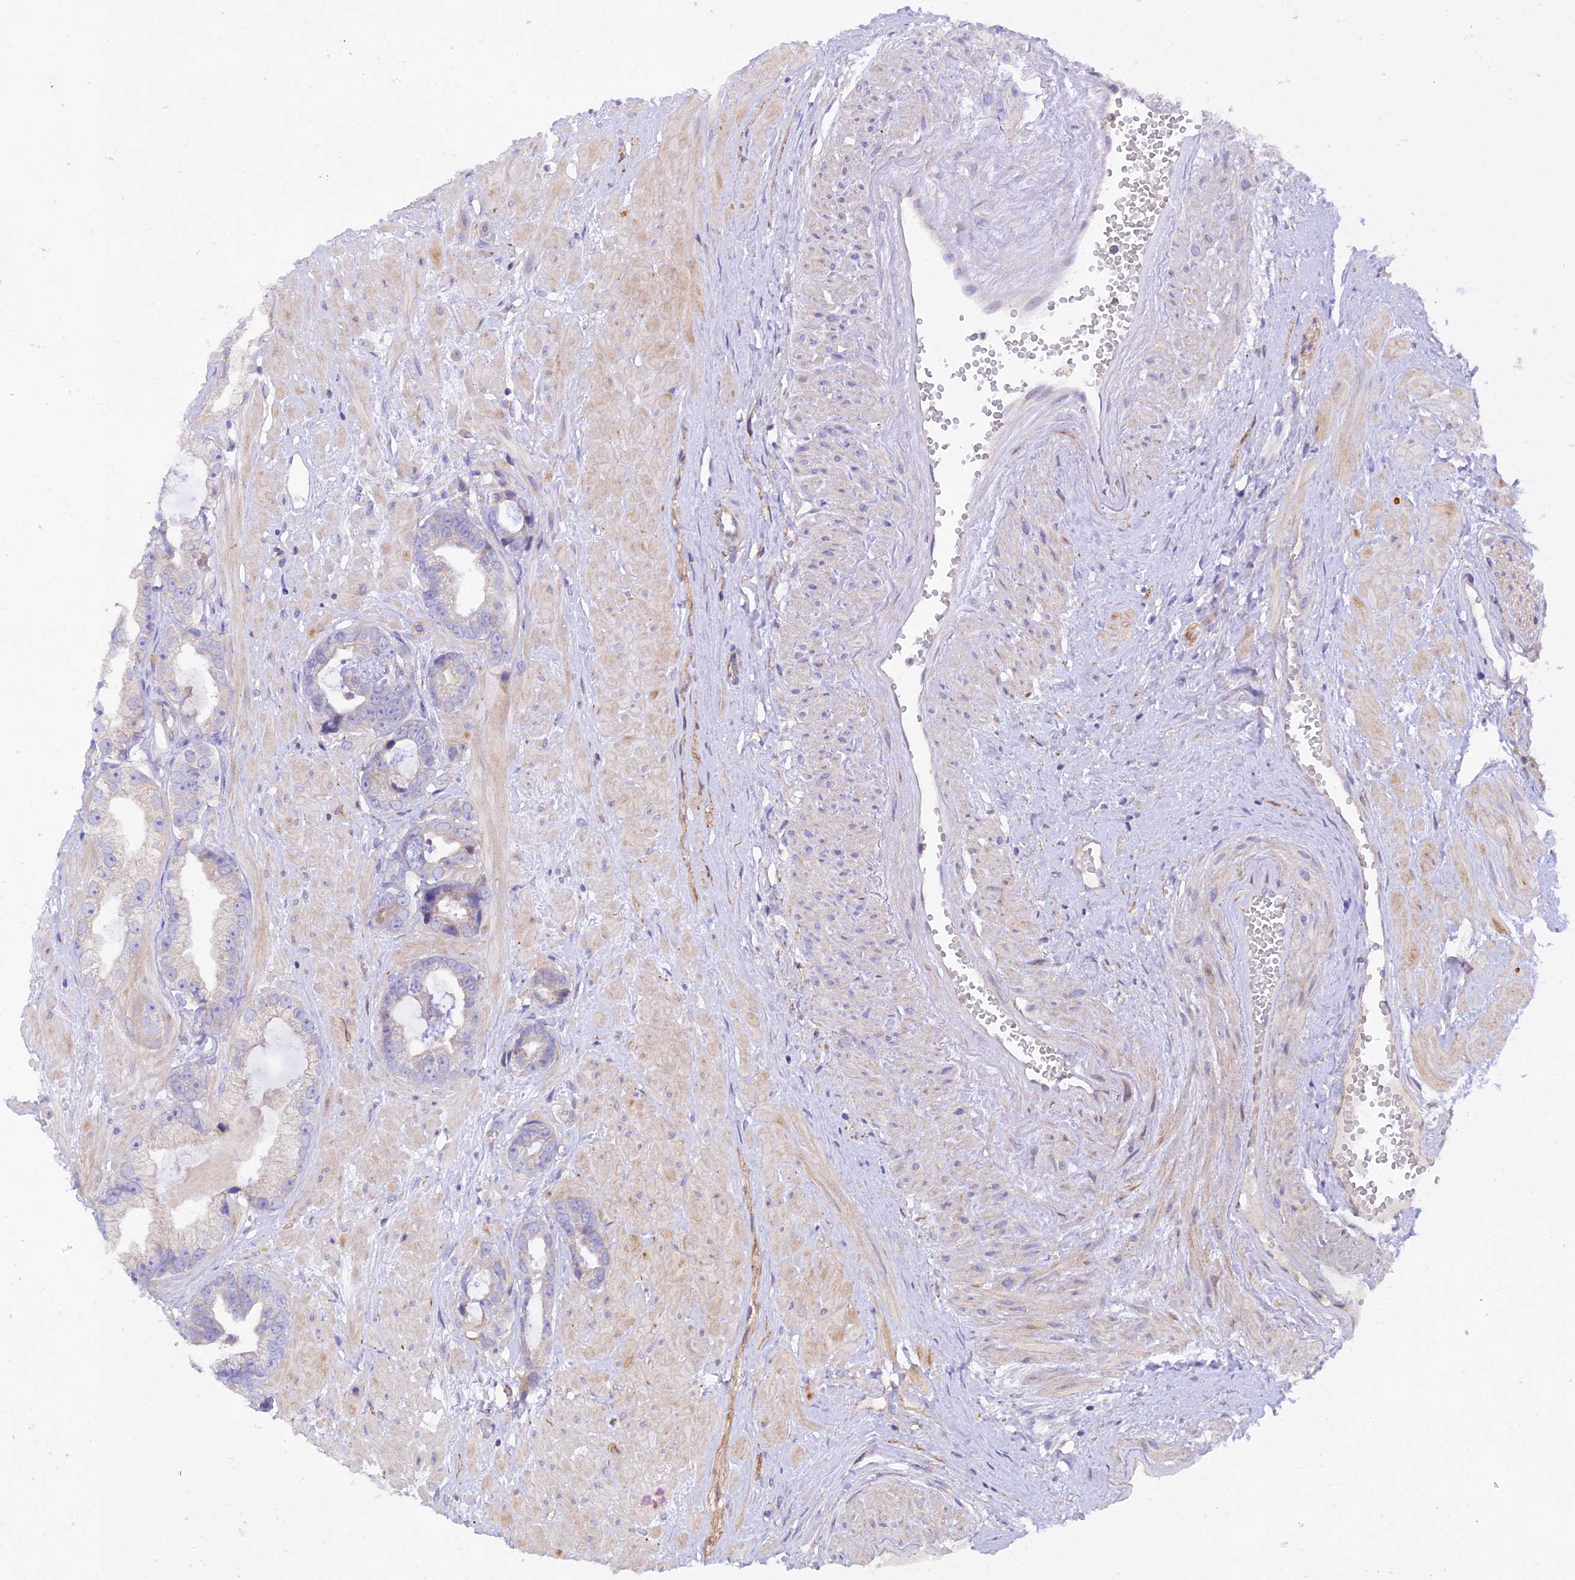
{"staining": {"intensity": "negative", "quantity": "none", "location": "none"}, "tissue": "prostate cancer", "cell_type": "Tumor cells", "image_type": "cancer", "snomed": [{"axis": "morphology", "description": "Adenocarcinoma, Low grade"}, {"axis": "topography", "description": "Prostate"}], "caption": "Immunohistochemistry (IHC) of low-grade adenocarcinoma (prostate) exhibits no staining in tumor cells.", "gene": "MYO9A", "patient": {"sex": "male", "age": 64}}